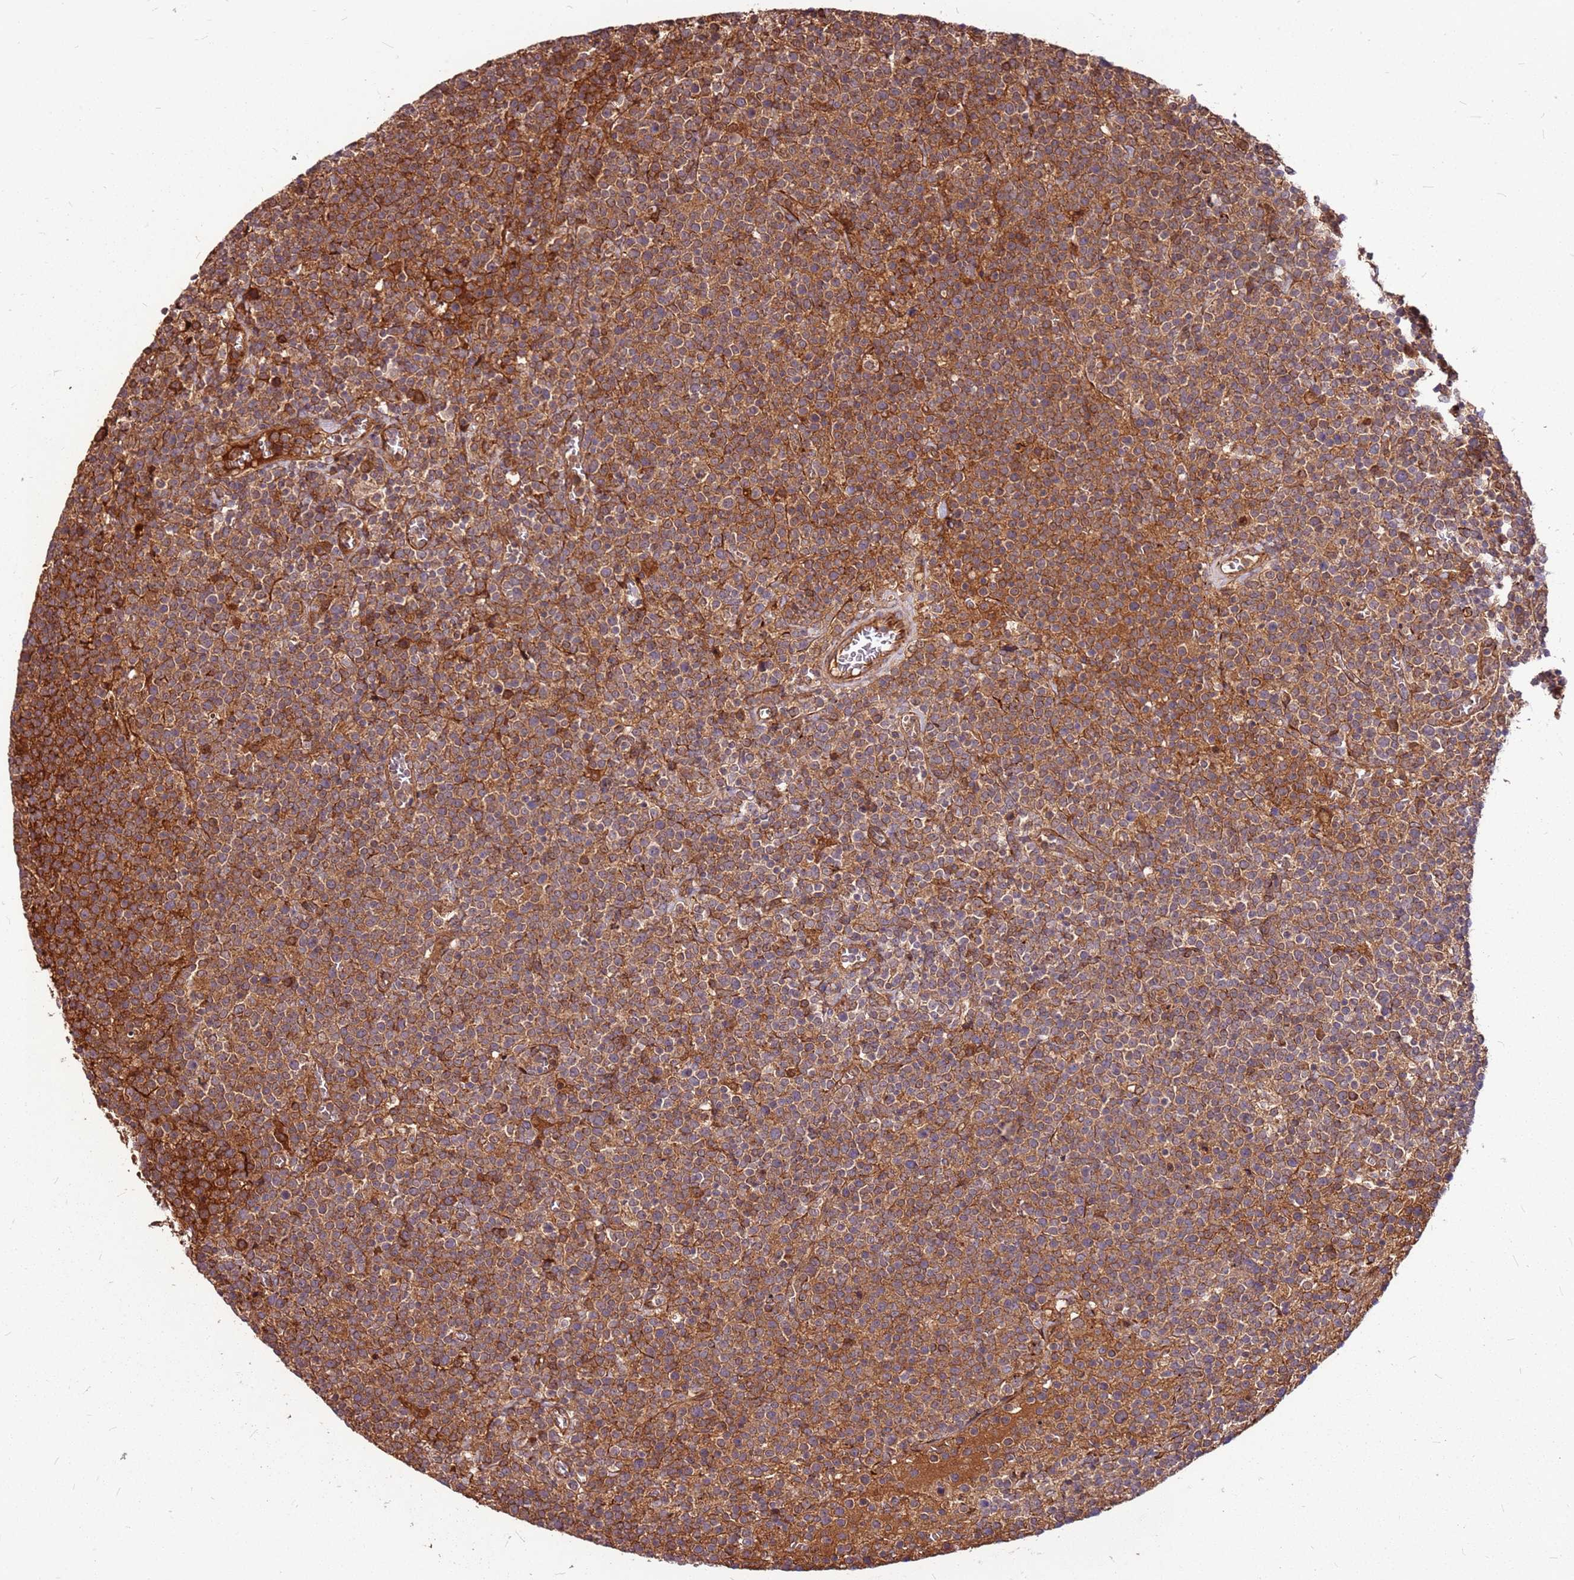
{"staining": {"intensity": "moderate", "quantity": ">75%", "location": "cytoplasmic/membranous"}, "tissue": "lymphoma", "cell_type": "Tumor cells", "image_type": "cancer", "snomed": [{"axis": "morphology", "description": "Malignant lymphoma, non-Hodgkin's type, High grade"}, {"axis": "topography", "description": "Lymph node"}], "caption": "Human high-grade malignant lymphoma, non-Hodgkin's type stained with a protein marker exhibits moderate staining in tumor cells.", "gene": "LYPLAL1", "patient": {"sex": "male", "age": 61}}